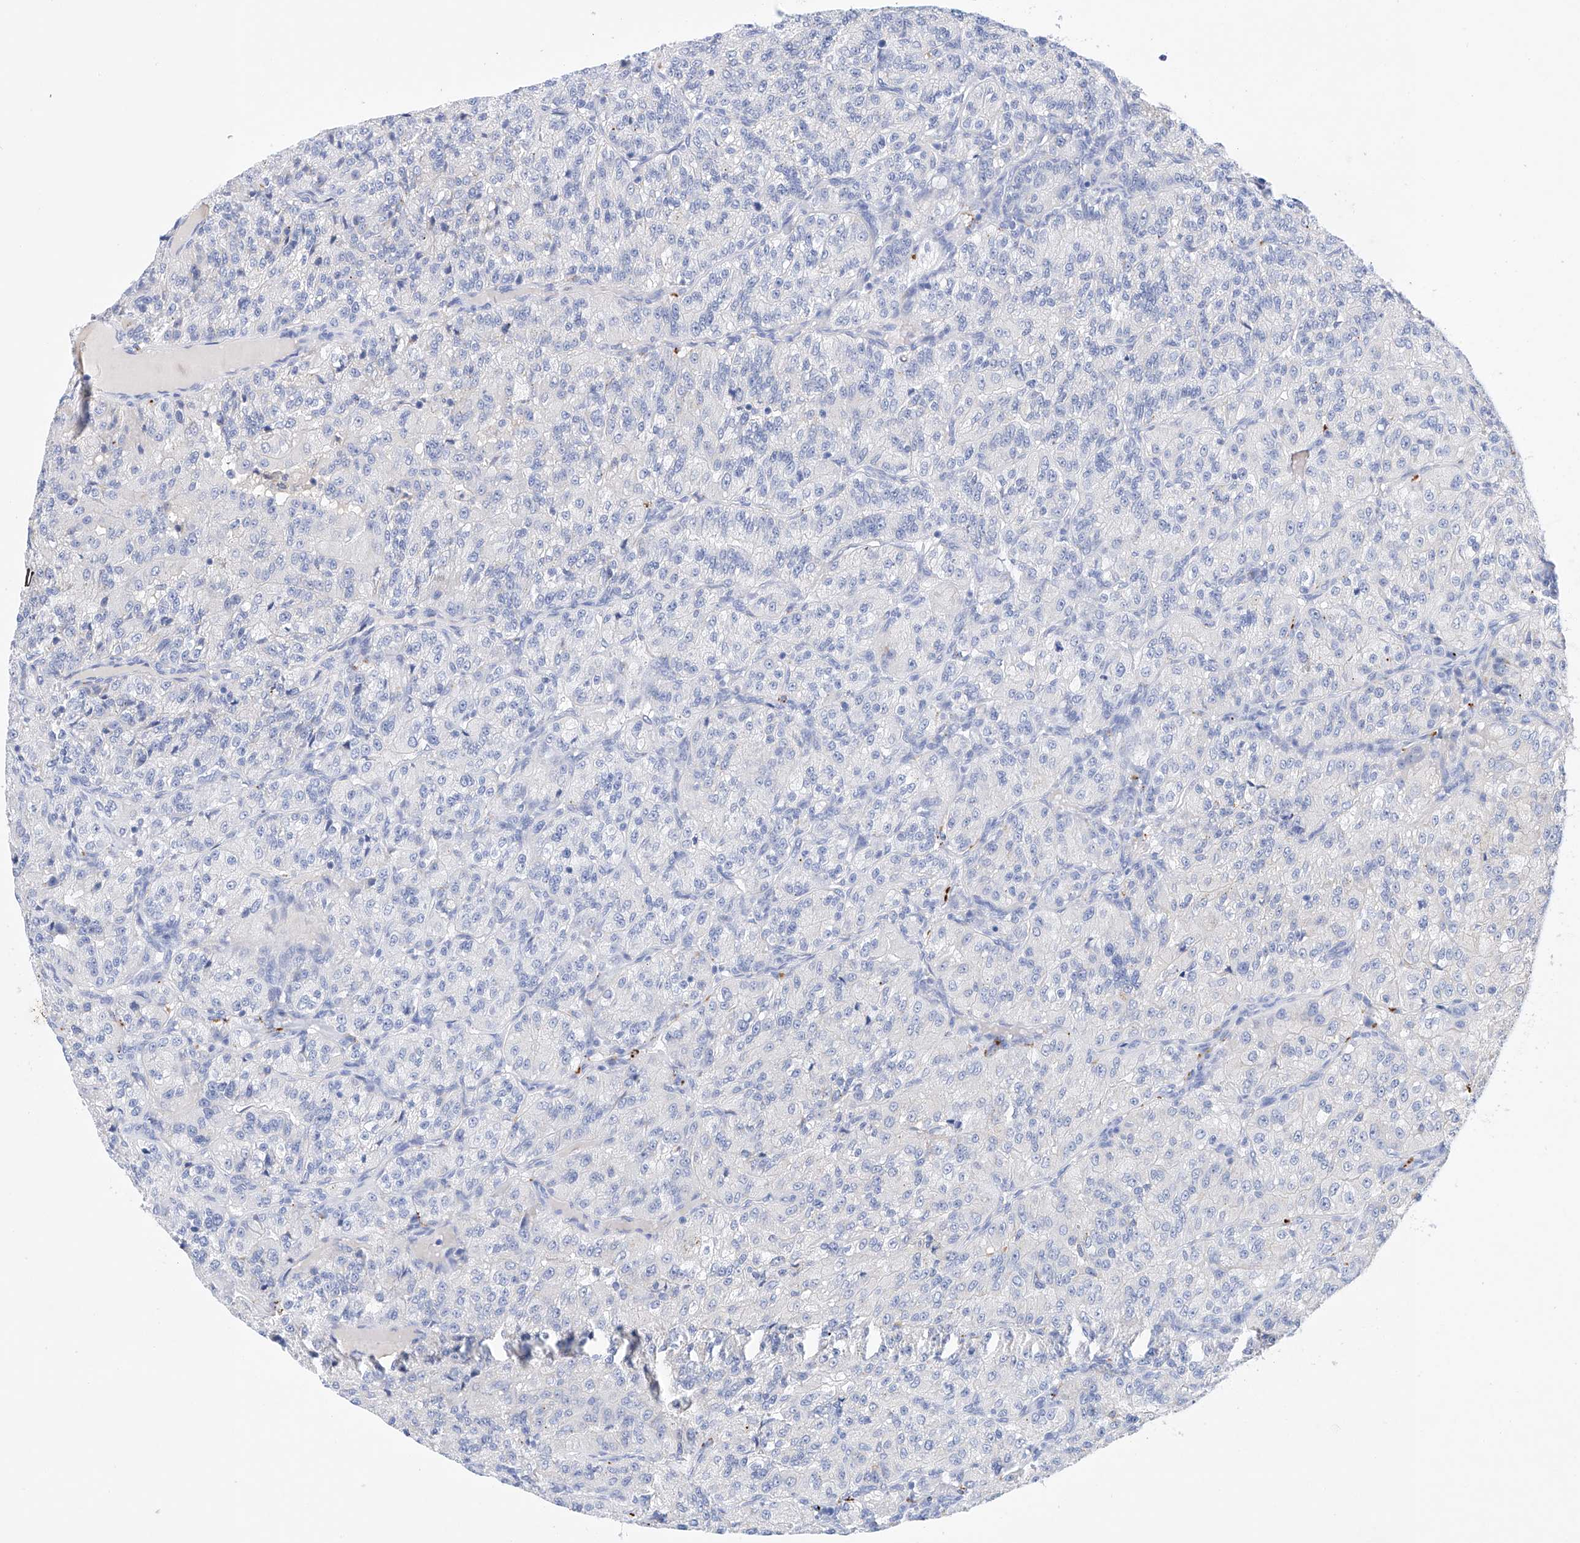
{"staining": {"intensity": "negative", "quantity": "none", "location": "none"}, "tissue": "renal cancer", "cell_type": "Tumor cells", "image_type": "cancer", "snomed": [{"axis": "morphology", "description": "Adenocarcinoma, NOS"}, {"axis": "topography", "description": "Kidney"}], "caption": "A micrograph of human renal cancer is negative for staining in tumor cells.", "gene": "LURAP1", "patient": {"sex": "female", "age": 63}}